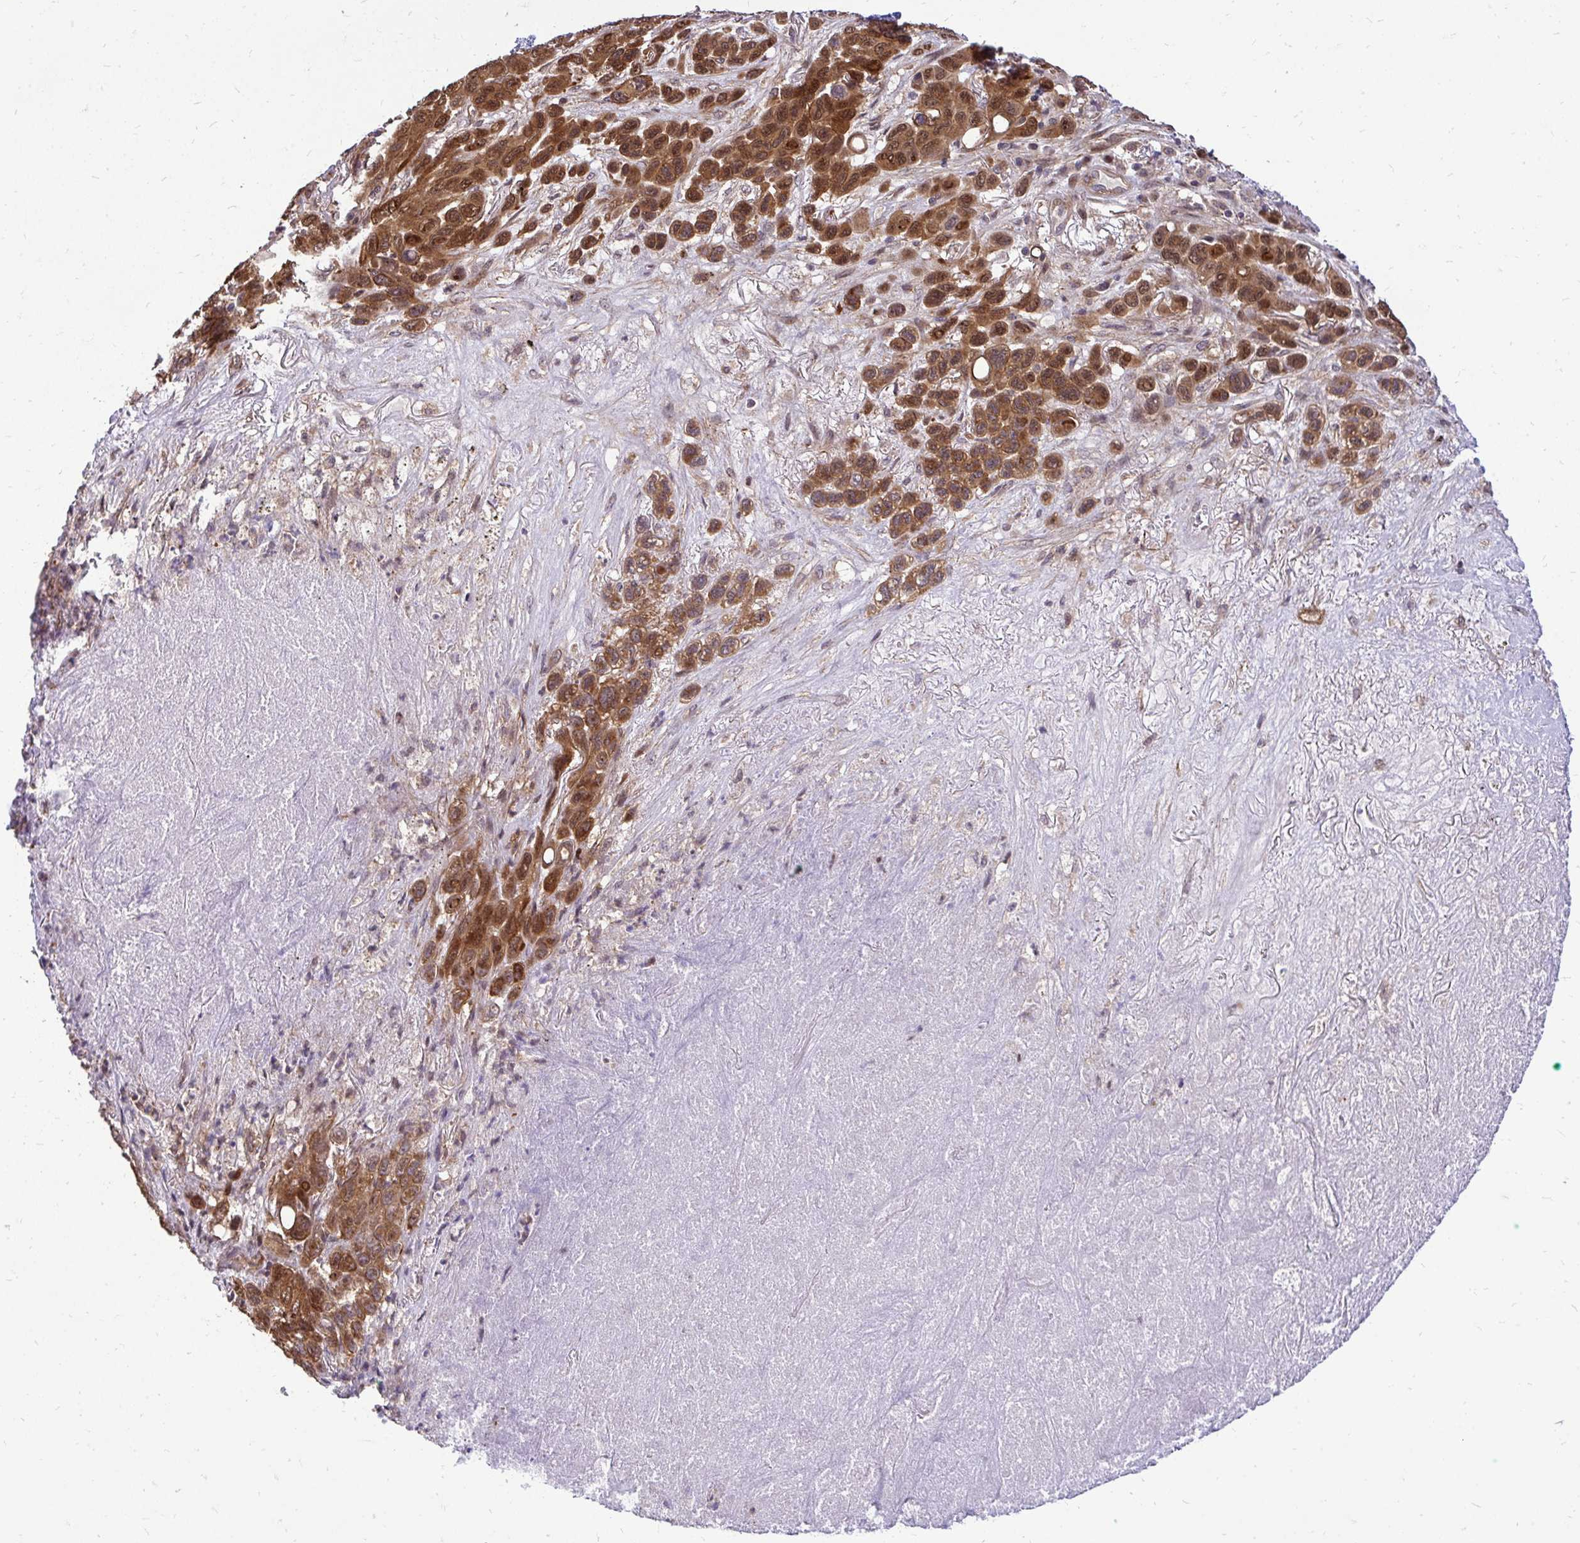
{"staining": {"intensity": "strong", "quantity": ">75%", "location": "cytoplasmic/membranous,nuclear"}, "tissue": "melanoma", "cell_type": "Tumor cells", "image_type": "cancer", "snomed": [{"axis": "morphology", "description": "Malignant melanoma, Metastatic site"}, {"axis": "topography", "description": "Lung"}], "caption": "A histopathology image of malignant melanoma (metastatic site) stained for a protein exhibits strong cytoplasmic/membranous and nuclear brown staining in tumor cells.", "gene": "TRIP6", "patient": {"sex": "male", "age": 48}}